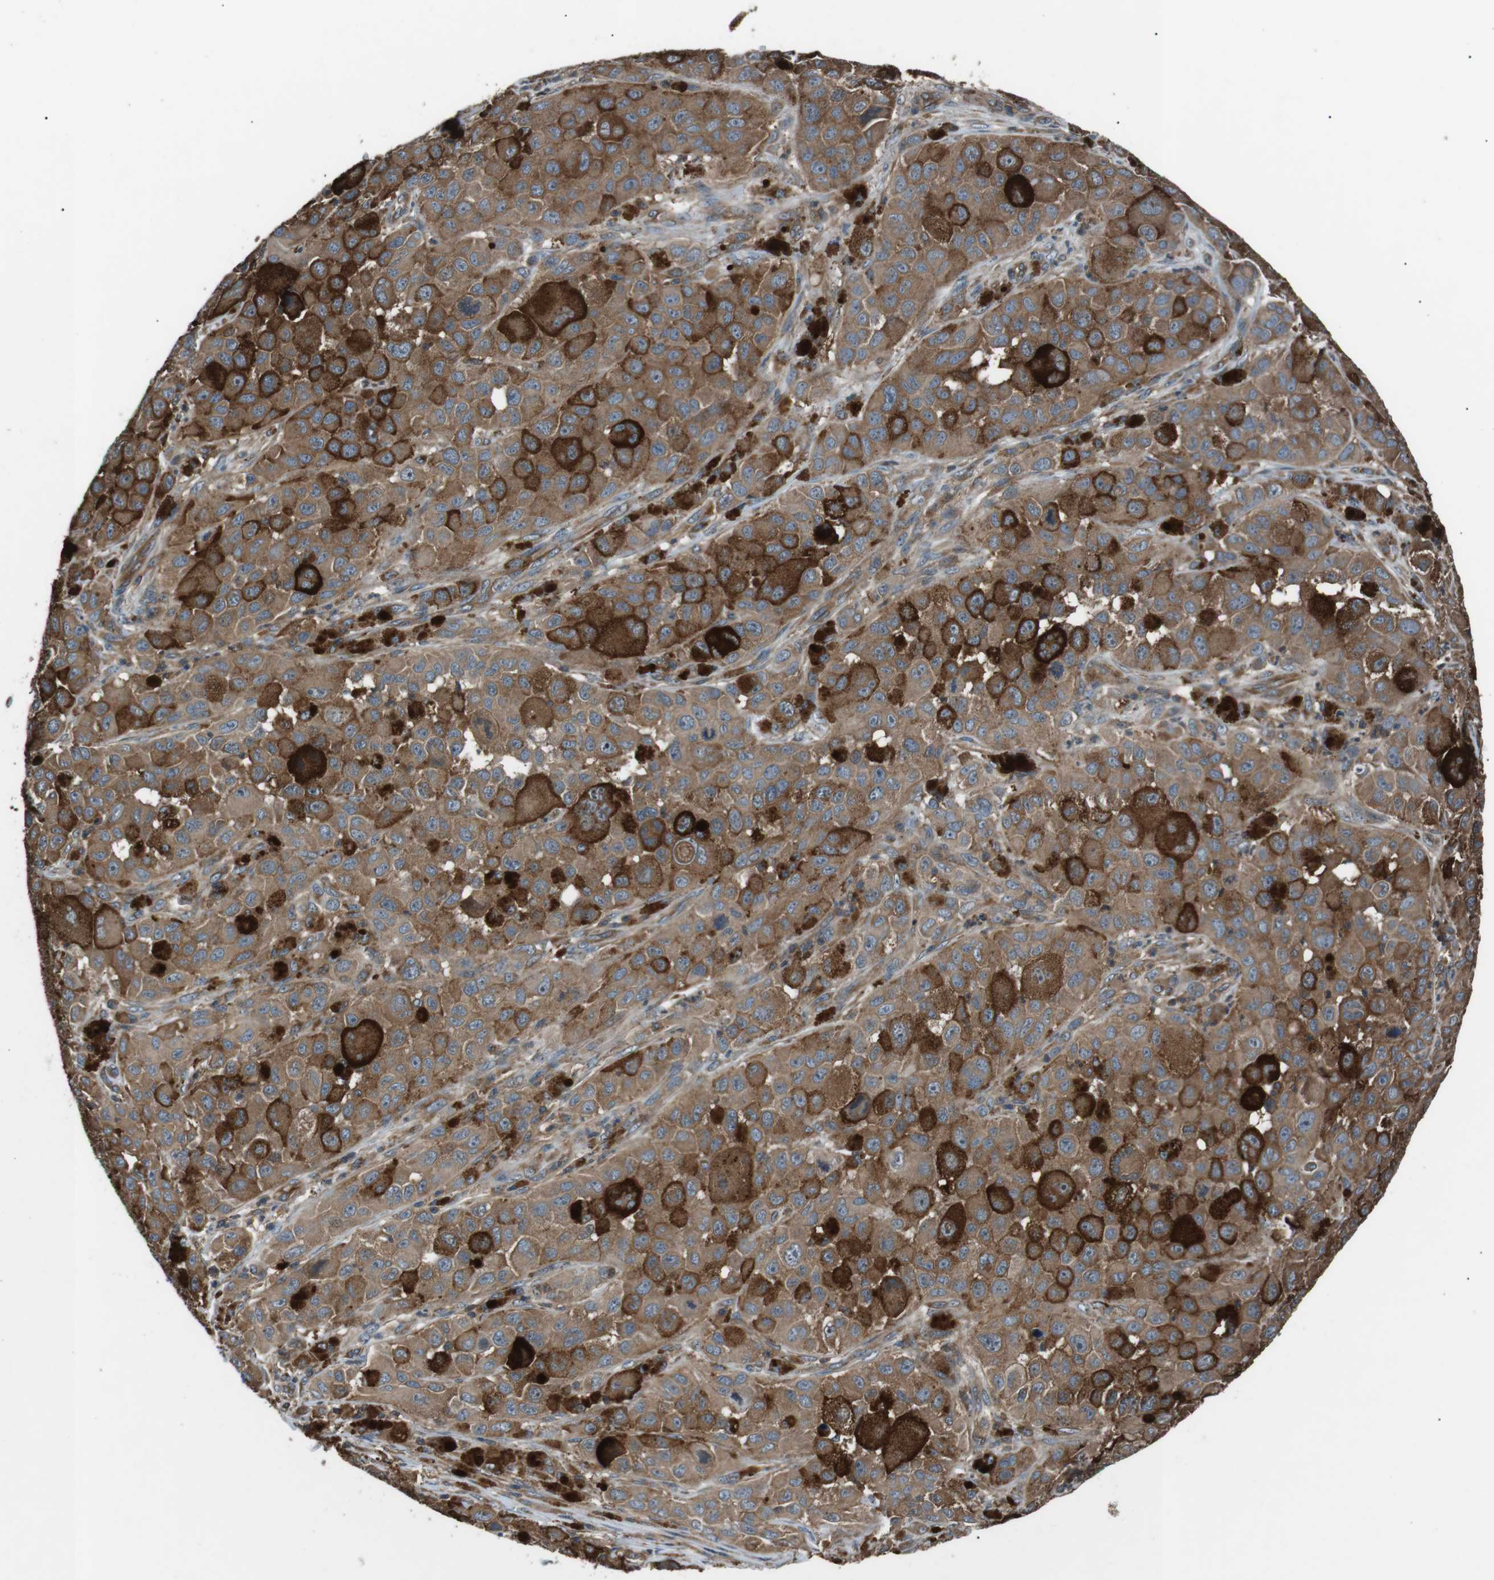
{"staining": {"intensity": "moderate", "quantity": ">75%", "location": "cytoplasmic/membranous"}, "tissue": "melanoma", "cell_type": "Tumor cells", "image_type": "cancer", "snomed": [{"axis": "morphology", "description": "Malignant melanoma, NOS"}, {"axis": "topography", "description": "Skin"}], "caption": "Moderate cytoplasmic/membranous protein expression is seen in approximately >75% of tumor cells in melanoma. The staining is performed using DAB (3,3'-diaminobenzidine) brown chromogen to label protein expression. The nuclei are counter-stained blue using hematoxylin.", "gene": "GPR161", "patient": {"sex": "male", "age": 96}}